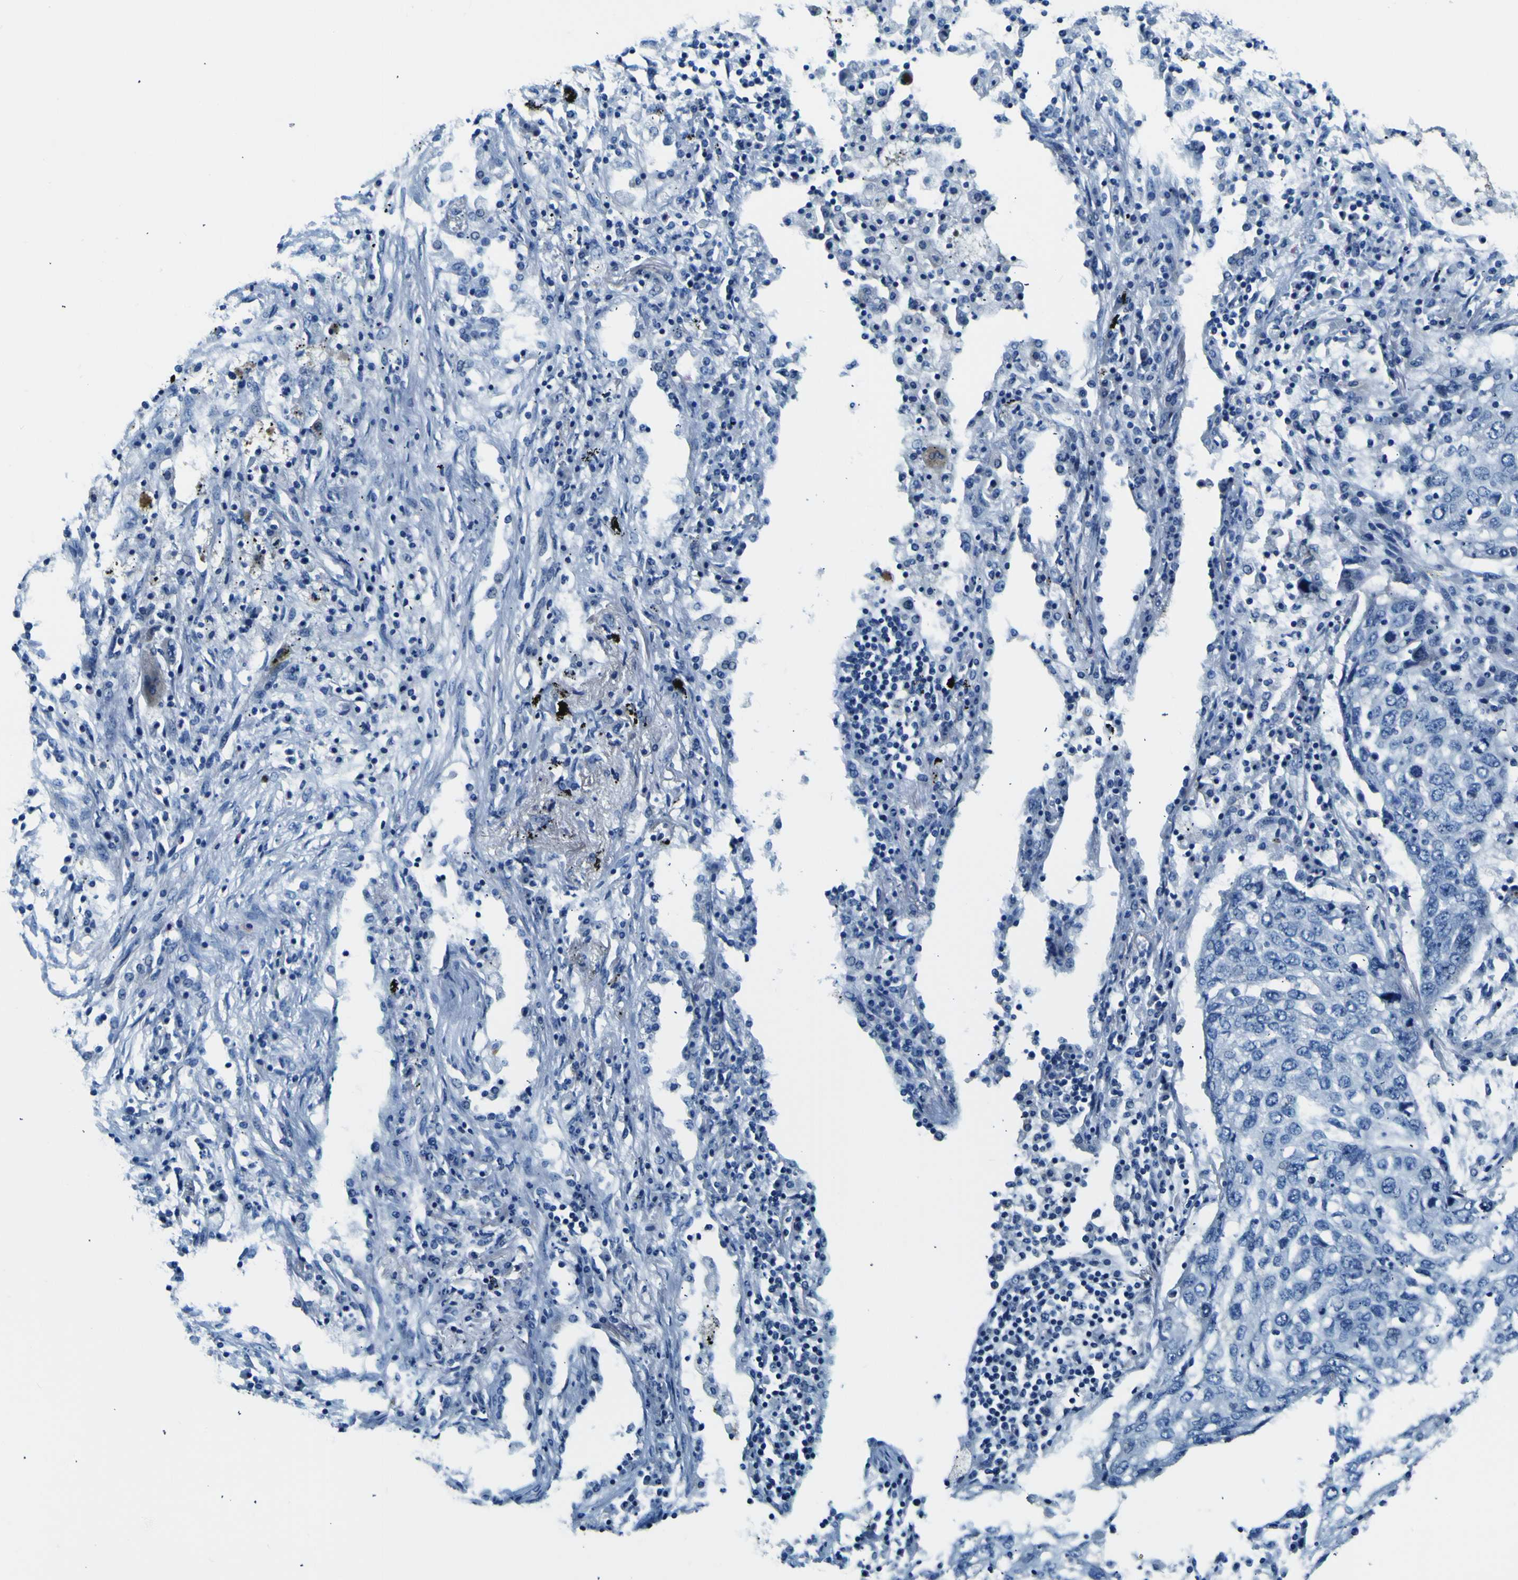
{"staining": {"intensity": "negative", "quantity": "none", "location": "none"}, "tissue": "lung cancer", "cell_type": "Tumor cells", "image_type": "cancer", "snomed": [{"axis": "morphology", "description": "Squamous cell carcinoma, NOS"}, {"axis": "topography", "description": "Lung"}], "caption": "Tumor cells show no significant expression in squamous cell carcinoma (lung). (Stains: DAB (3,3'-diaminobenzidine) immunohistochemistry with hematoxylin counter stain, Microscopy: brightfield microscopy at high magnification).", "gene": "ADGRA2", "patient": {"sex": "female", "age": 63}}